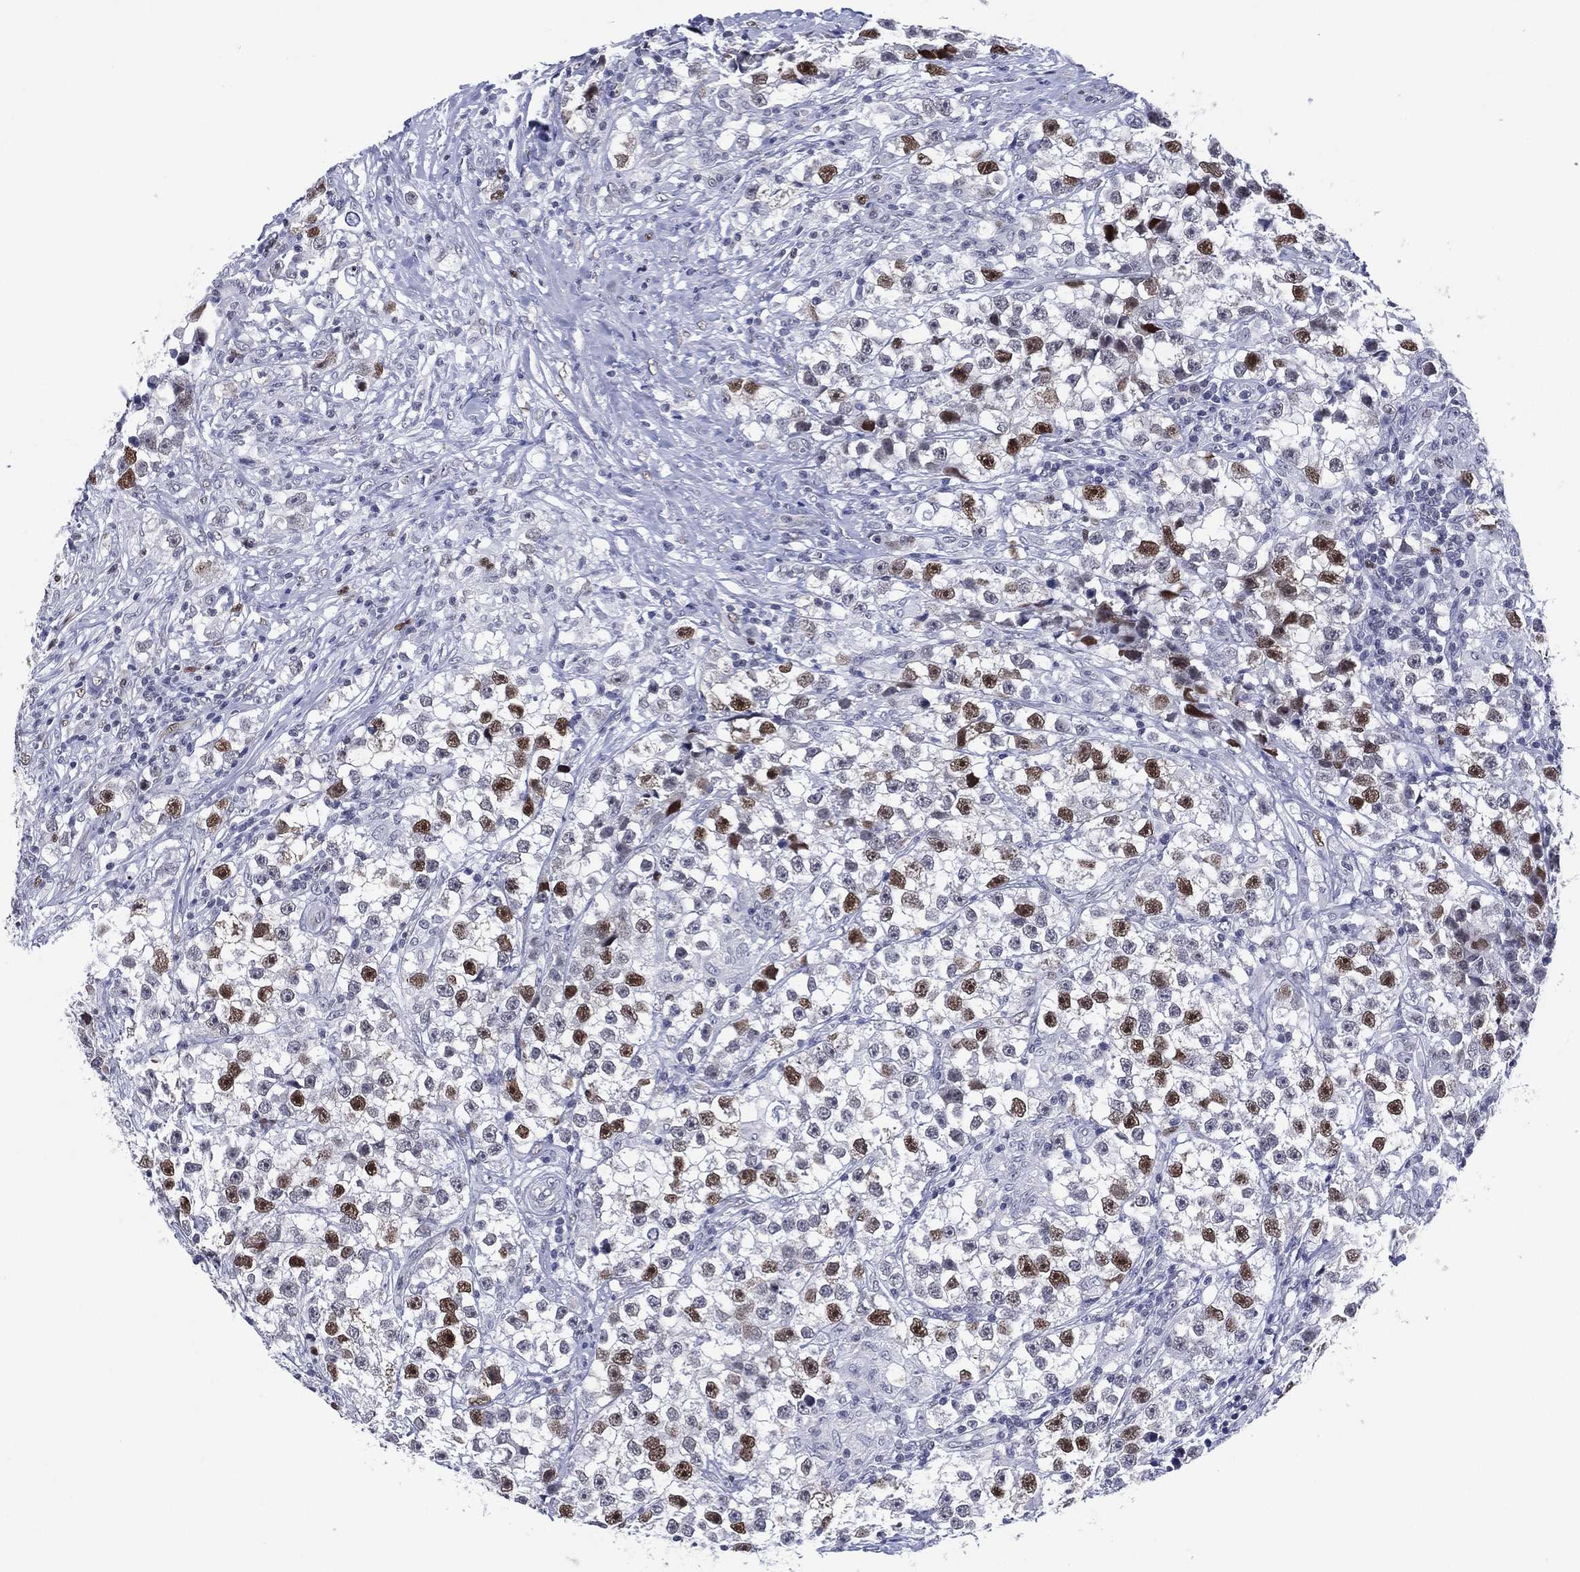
{"staining": {"intensity": "strong", "quantity": "<25%", "location": "nuclear"}, "tissue": "testis cancer", "cell_type": "Tumor cells", "image_type": "cancer", "snomed": [{"axis": "morphology", "description": "Seminoma, NOS"}, {"axis": "topography", "description": "Testis"}], "caption": "This micrograph shows testis cancer (seminoma) stained with IHC to label a protein in brown. The nuclear of tumor cells show strong positivity for the protein. Nuclei are counter-stained blue.", "gene": "GATA6", "patient": {"sex": "male", "age": 46}}